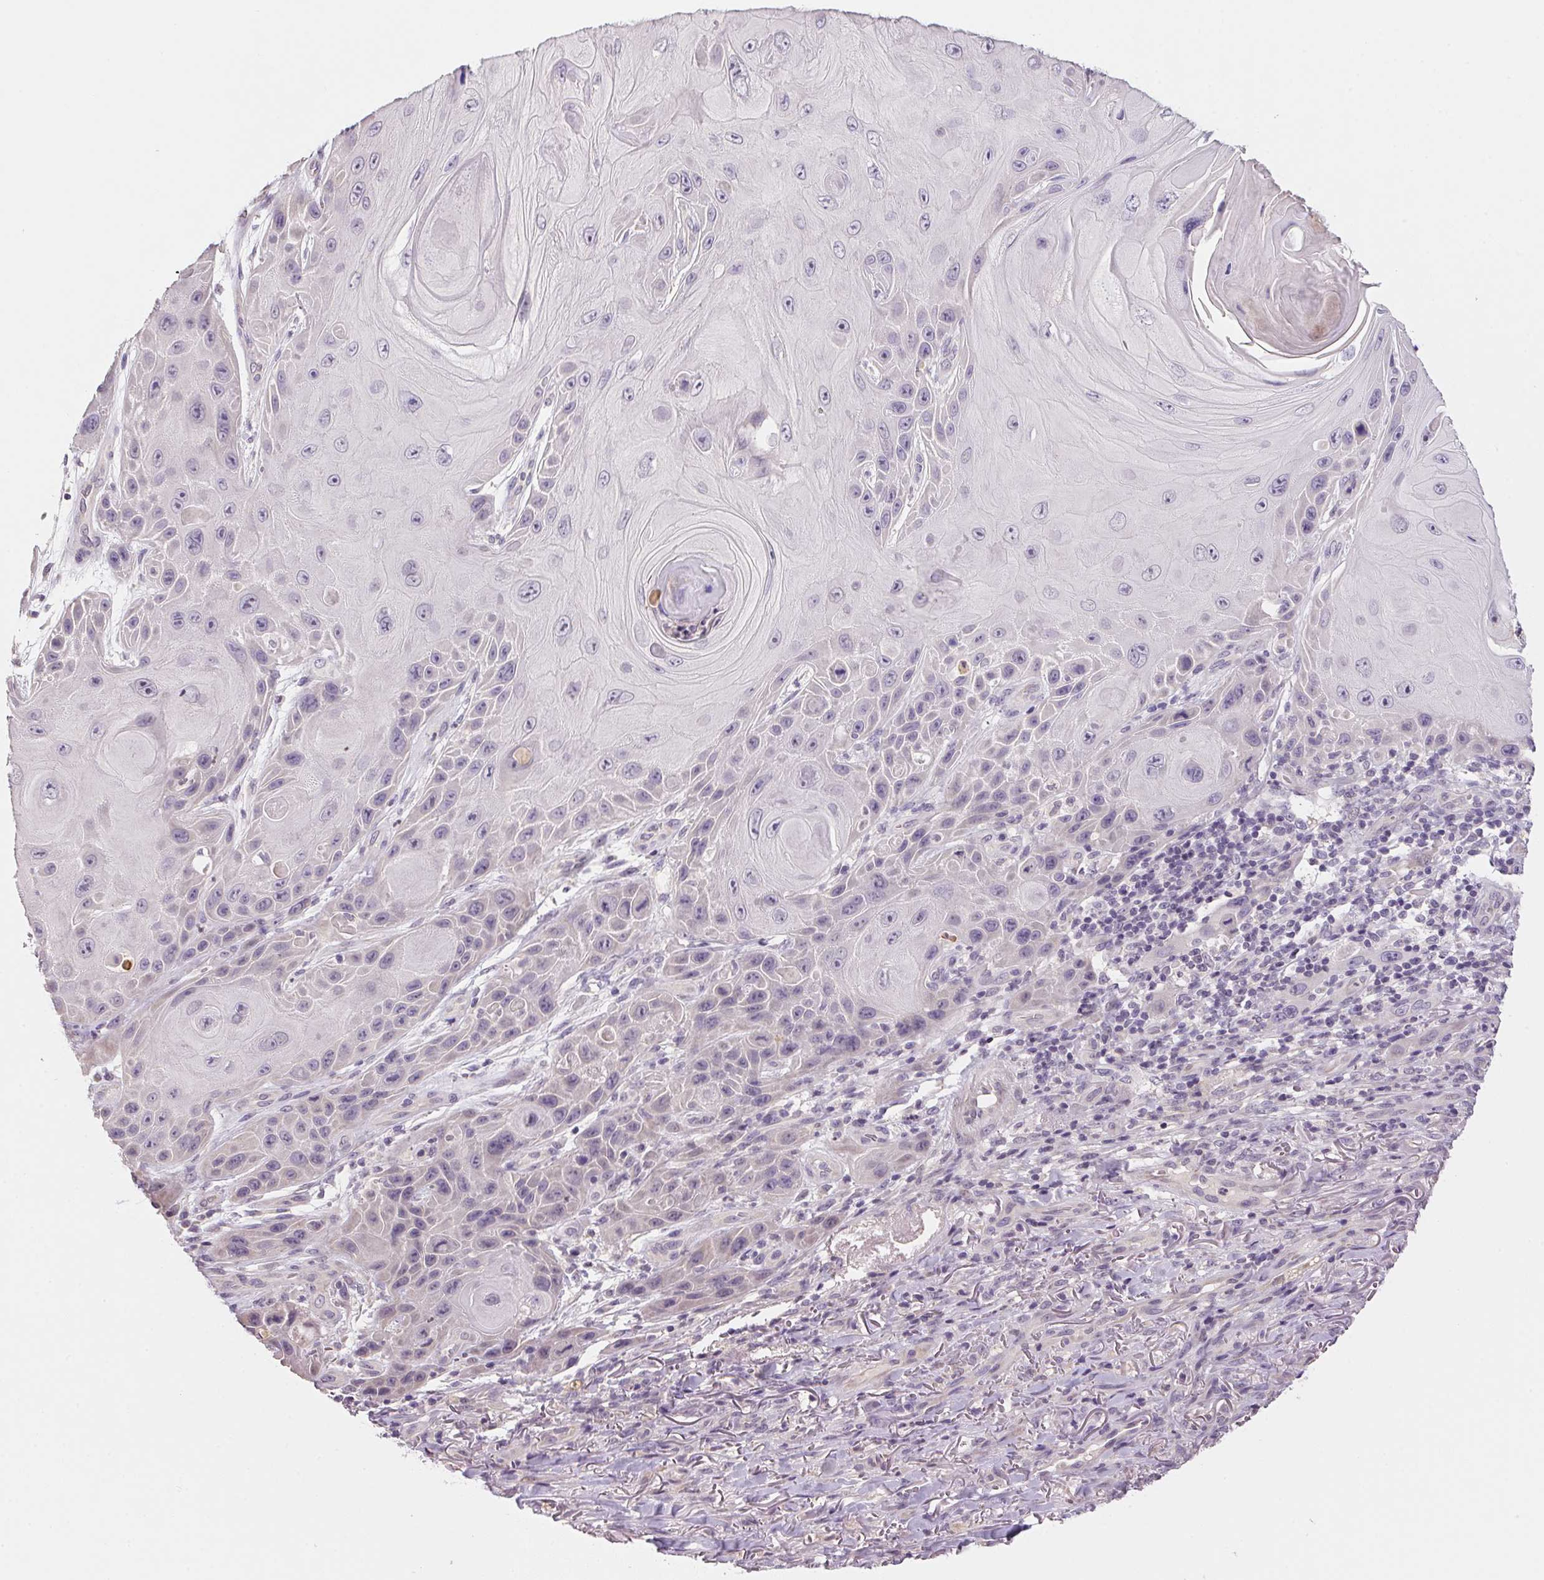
{"staining": {"intensity": "negative", "quantity": "none", "location": "none"}, "tissue": "skin cancer", "cell_type": "Tumor cells", "image_type": "cancer", "snomed": [{"axis": "morphology", "description": "Squamous cell carcinoma, NOS"}, {"axis": "topography", "description": "Skin"}], "caption": "An image of human skin cancer is negative for staining in tumor cells.", "gene": "ALDH8A1", "patient": {"sex": "female", "age": 94}}